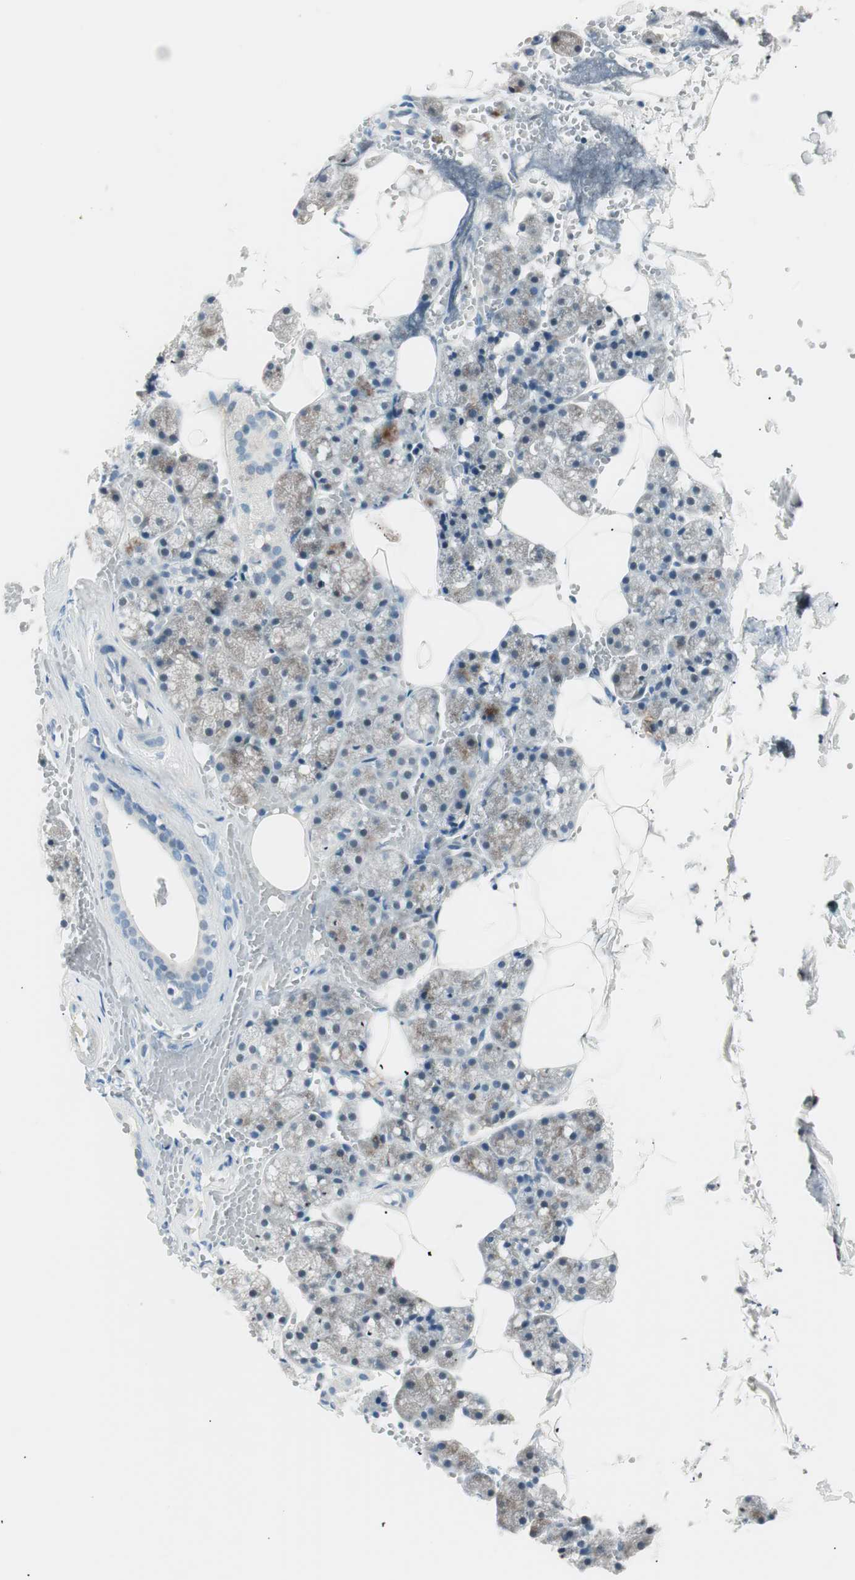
{"staining": {"intensity": "weak", "quantity": "<25%", "location": "cytoplasmic/membranous"}, "tissue": "salivary gland", "cell_type": "Glandular cells", "image_type": "normal", "snomed": [{"axis": "morphology", "description": "Normal tissue, NOS"}, {"axis": "topography", "description": "Salivary gland"}], "caption": "This is an immunohistochemistry histopathology image of benign human salivary gland. There is no expression in glandular cells.", "gene": "HOXB13", "patient": {"sex": "male", "age": 62}}